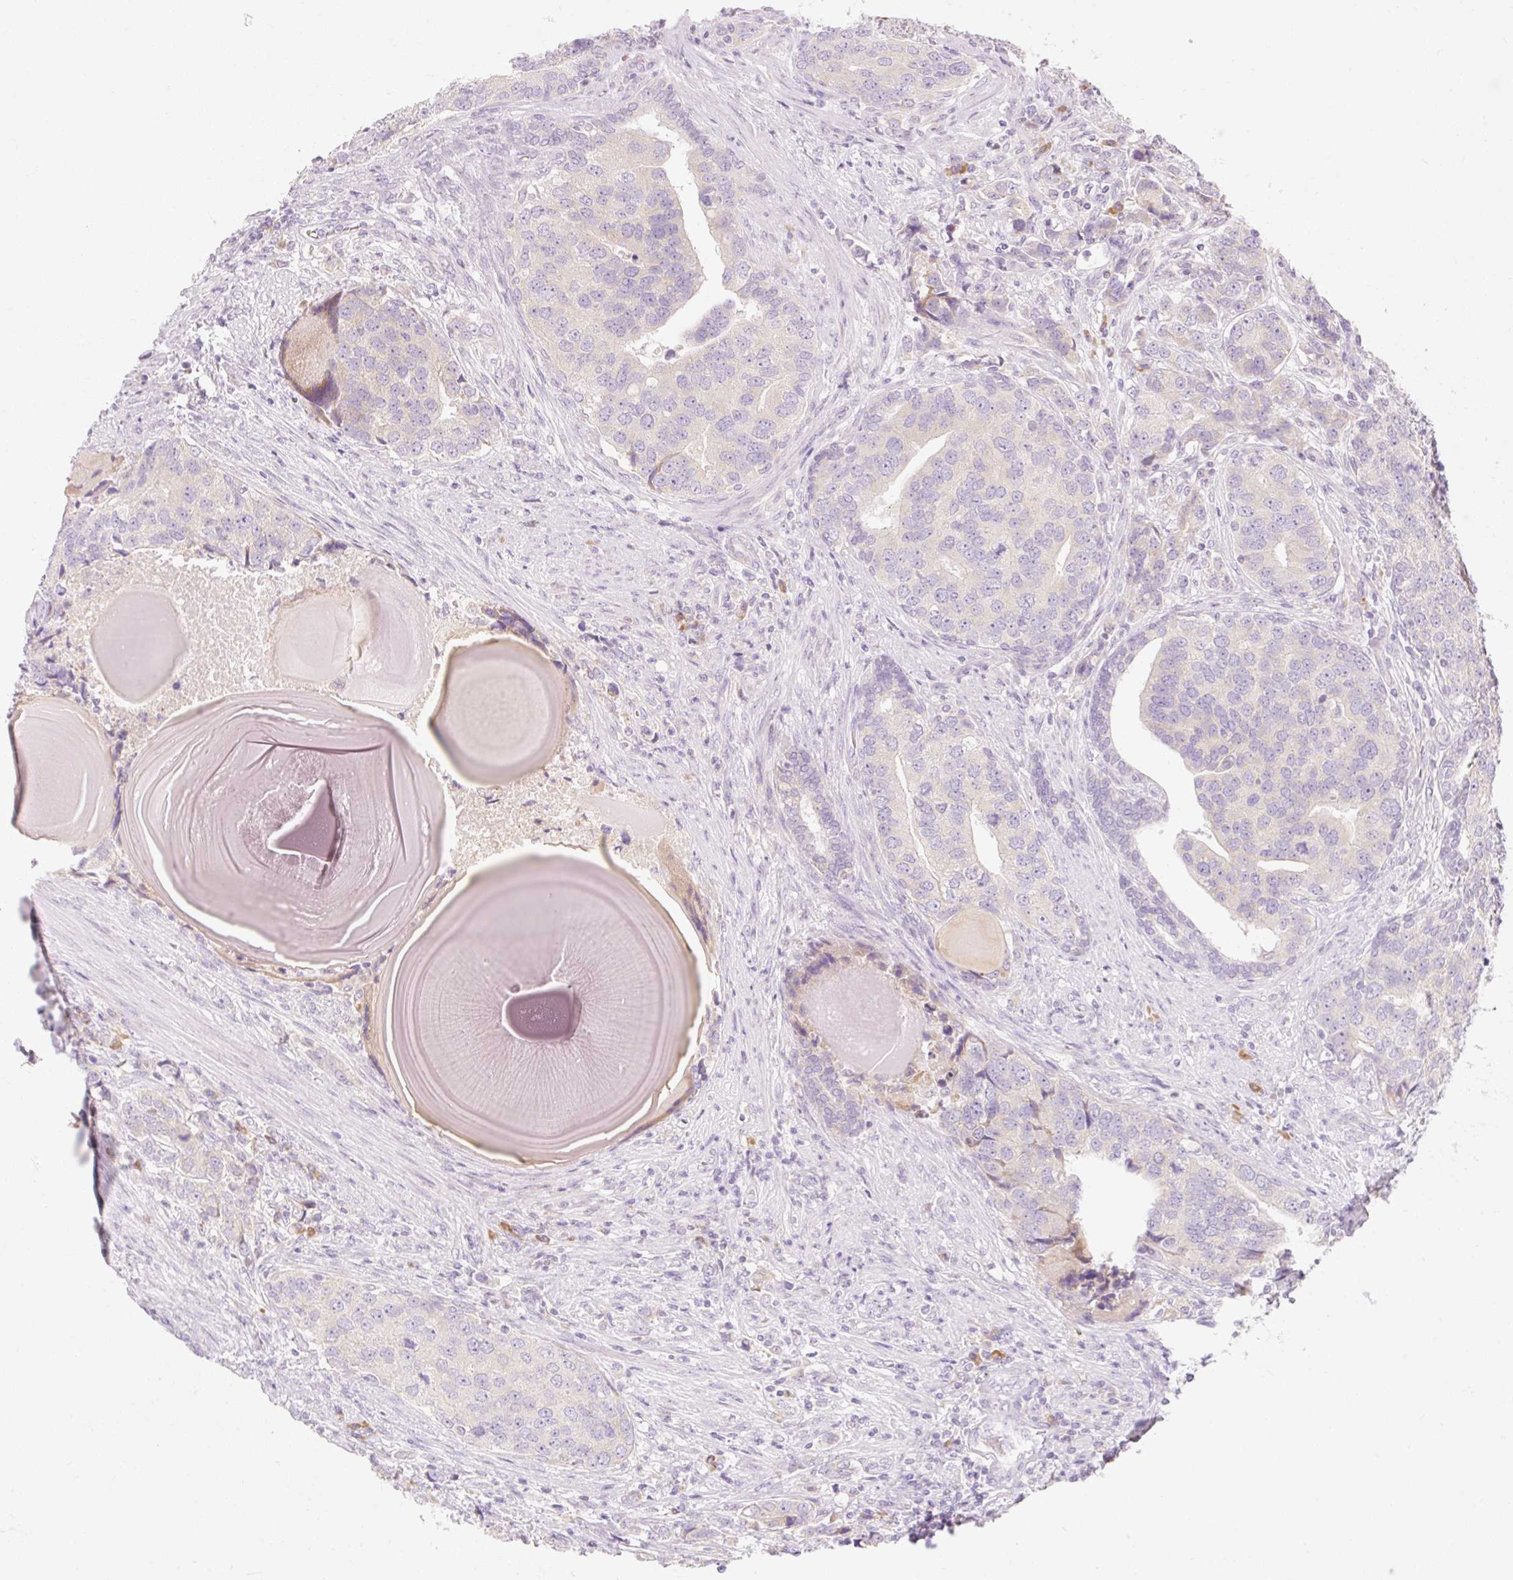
{"staining": {"intensity": "negative", "quantity": "none", "location": "none"}, "tissue": "prostate cancer", "cell_type": "Tumor cells", "image_type": "cancer", "snomed": [{"axis": "morphology", "description": "Adenocarcinoma, High grade"}, {"axis": "topography", "description": "Prostate"}], "caption": "This is a image of immunohistochemistry (IHC) staining of prostate adenocarcinoma (high-grade), which shows no expression in tumor cells.", "gene": "MYO1D", "patient": {"sex": "male", "age": 68}}